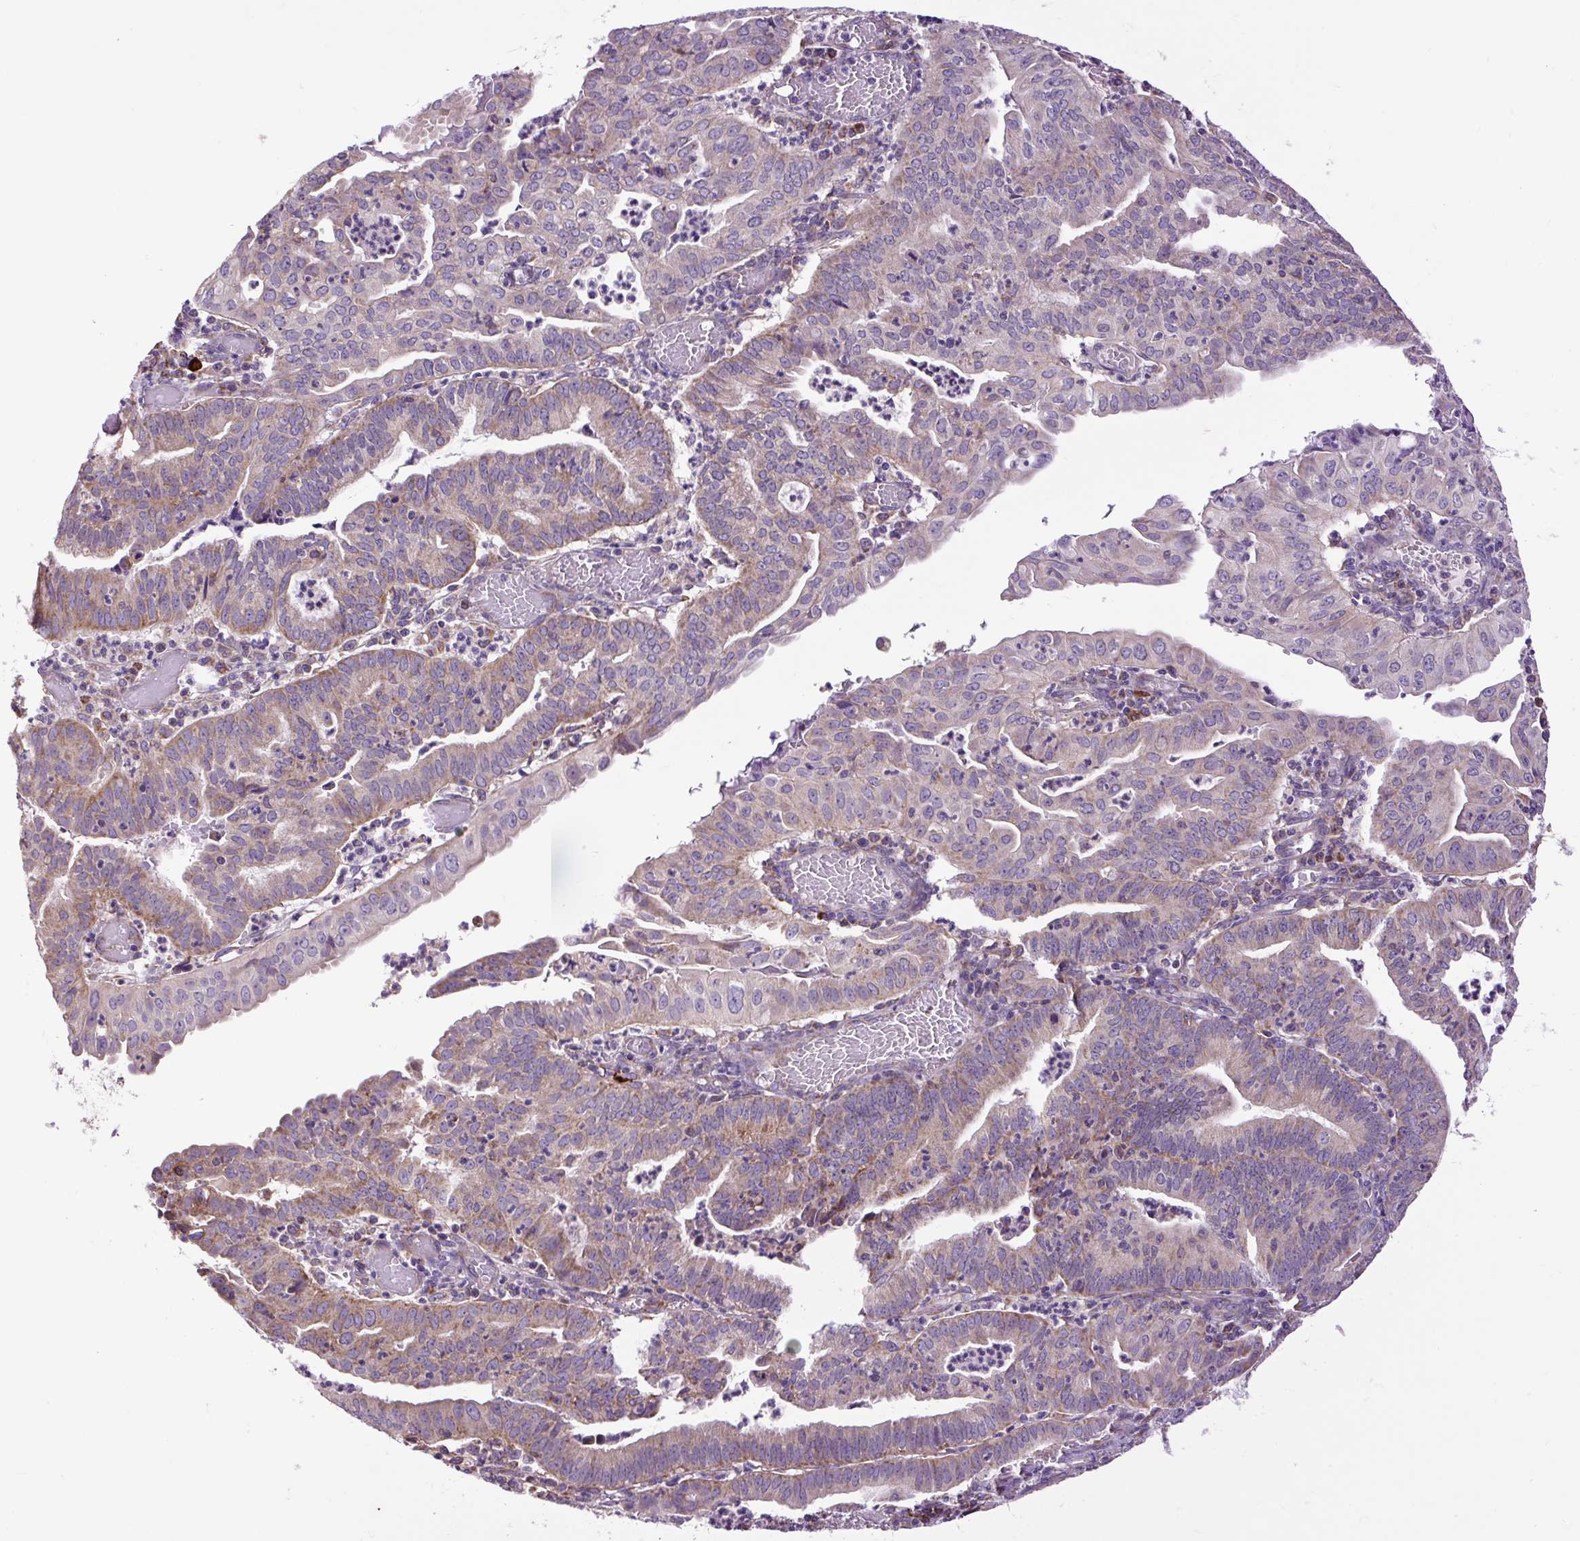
{"staining": {"intensity": "moderate", "quantity": "25%-75%", "location": "cytoplasmic/membranous"}, "tissue": "endometrial cancer", "cell_type": "Tumor cells", "image_type": "cancer", "snomed": [{"axis": "morphology", "description": "Adenocarcinoma, NOS"}, {"axis": "topography", "description": "Endometrium"}], "caption": "Endometrial cancer was stained to show a protein in brown. There is medium levels of moderate cytoplasmic/membranous staining in approximately 25%-75% of tumor cells. Using DAB (brown) and hematoxylin (blue) stains, captured at high magnification using brightfield microscopy.", "gene": "TM2D3", "patient": {"sex": "female", "age": 60}}